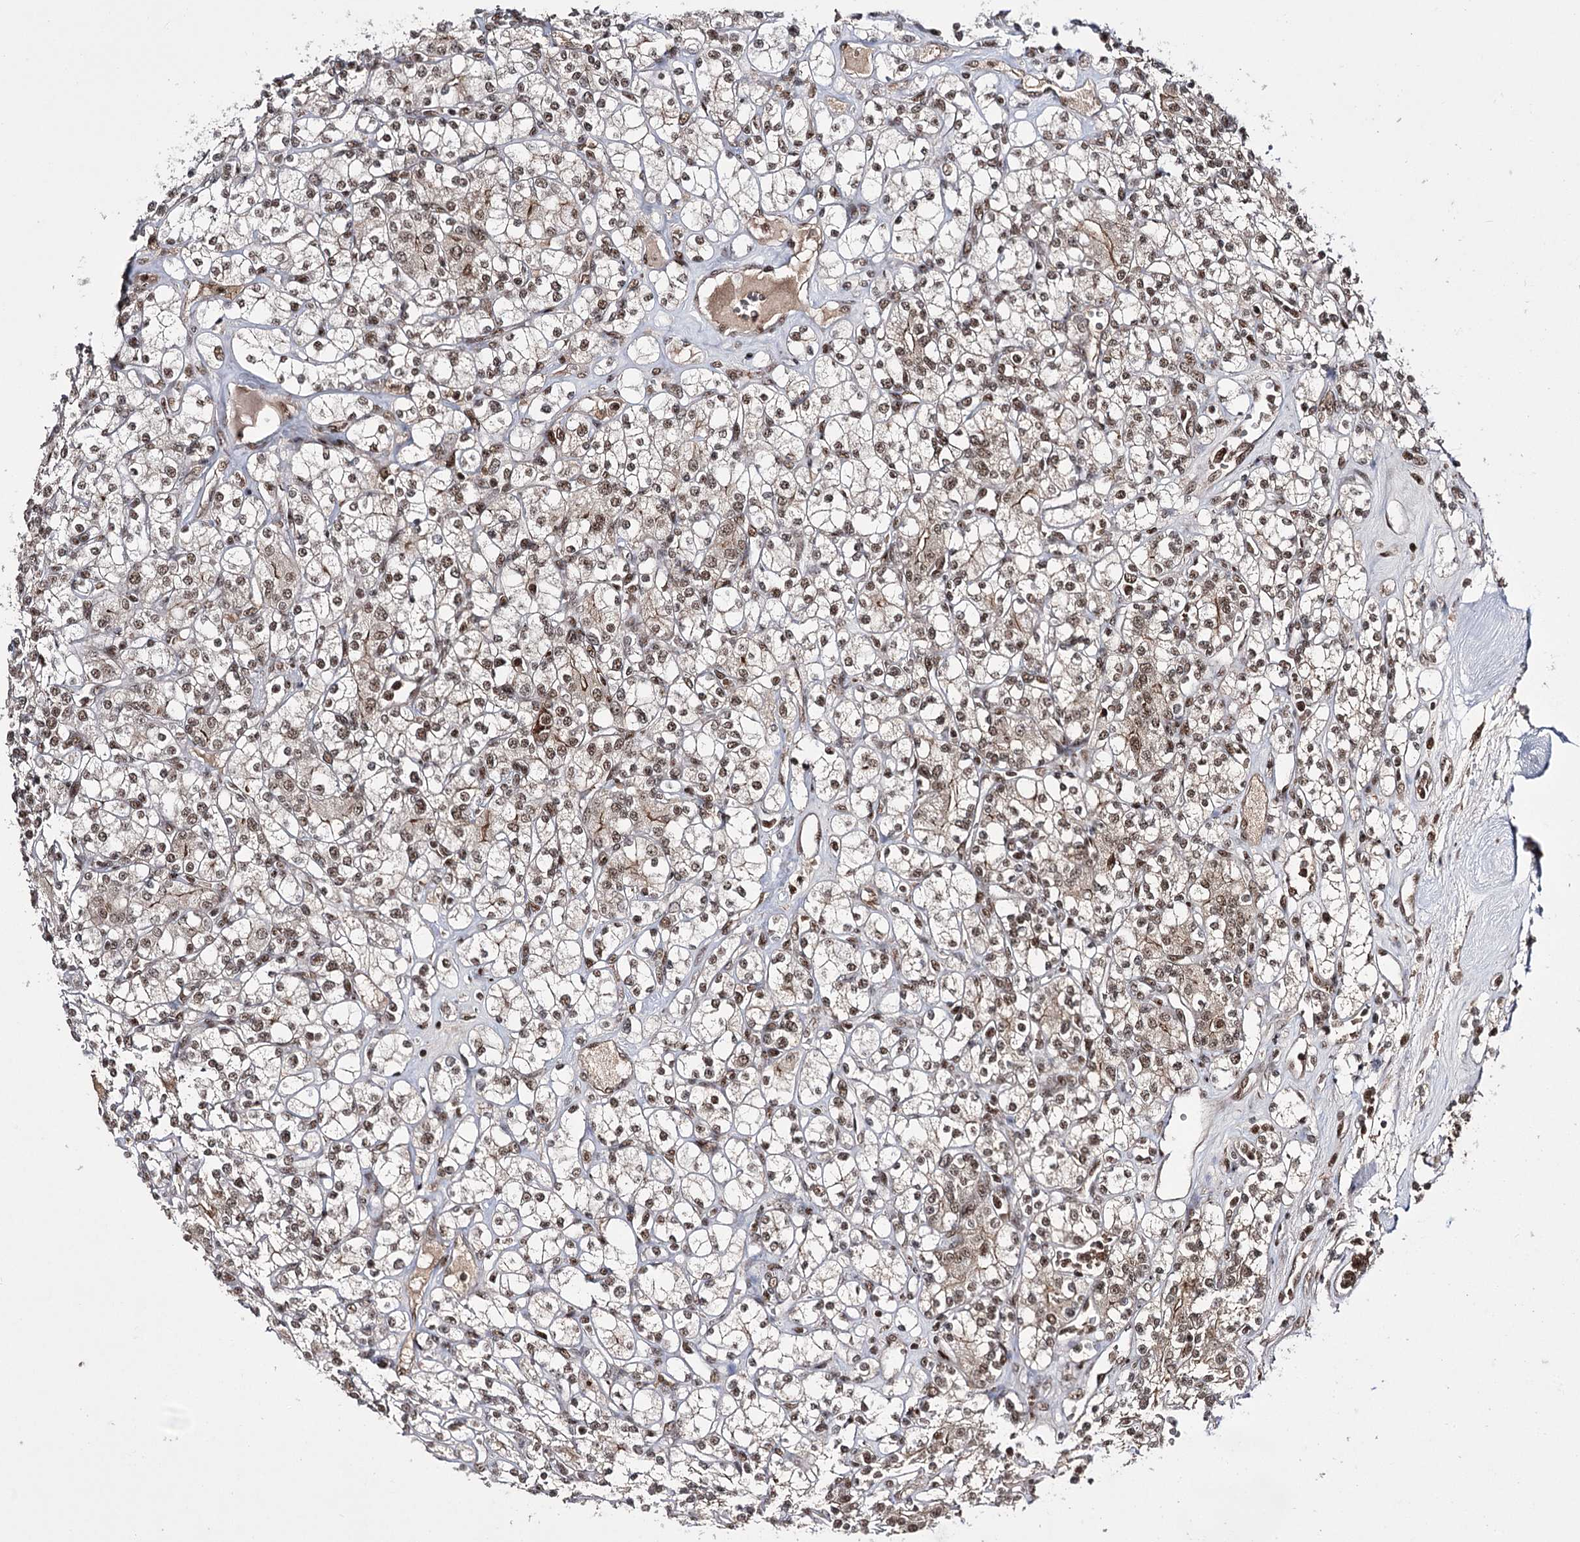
{"staining": {"intensity": "moderate", "quantity": ">75%", "location": "nuclear"}, "tissue": "renal cancer", "cell_type": "Tumor cells", "image_type": "cancer", "snomed": [{"axis": "morphology", "description": "Adenocarcinoma, NOS"}, {"axis": "topography", "description": "Kidney"}], "caption": "Immunohistochemical staining of renal cancer exhibits medium levels of moderate nuclear positivity in about >75% of tumor cells.", "gene": "PRPF40A", "patient": {"sex": "male", "age": 77}}